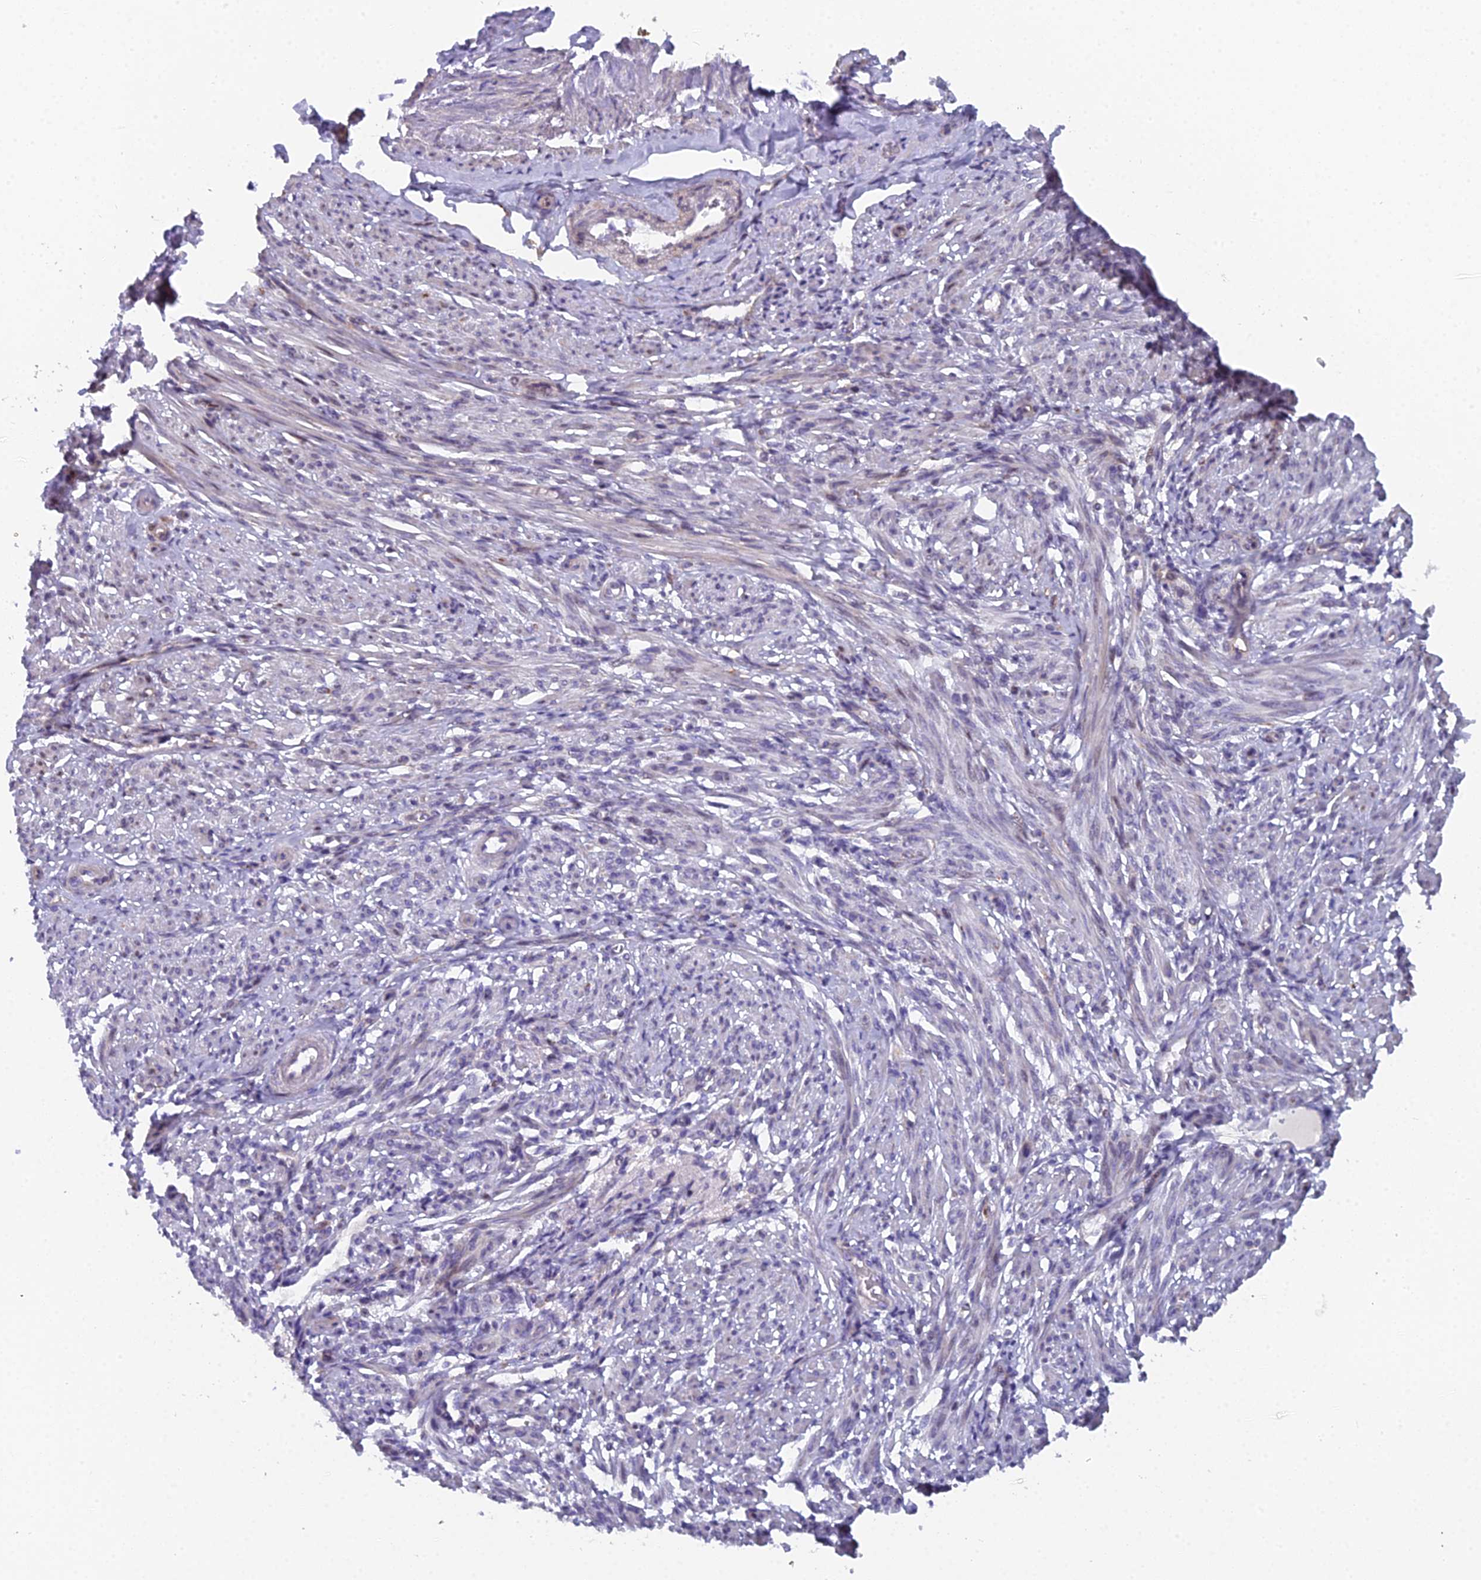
{"staining": {"intensity": "weak", "quantity": "<25%", "location": "cytoplasmic/membranous"}, "tissue": "smooth muscle", "cell_type": "Smooth muscle cells", "image_type": "normal", "snomed": [{"axis": "morphology", "description": "Normal tissue, NOS"}, {"axis": "topography", "description": "Smooth muscle"}], "caption": "DAB immunohistochemical staining of benign smooth muscle demonstrates no significant positivity in smooth muscle cells.", "gene": "XKR9", "patient": {"sex": "female", "age": 39}}